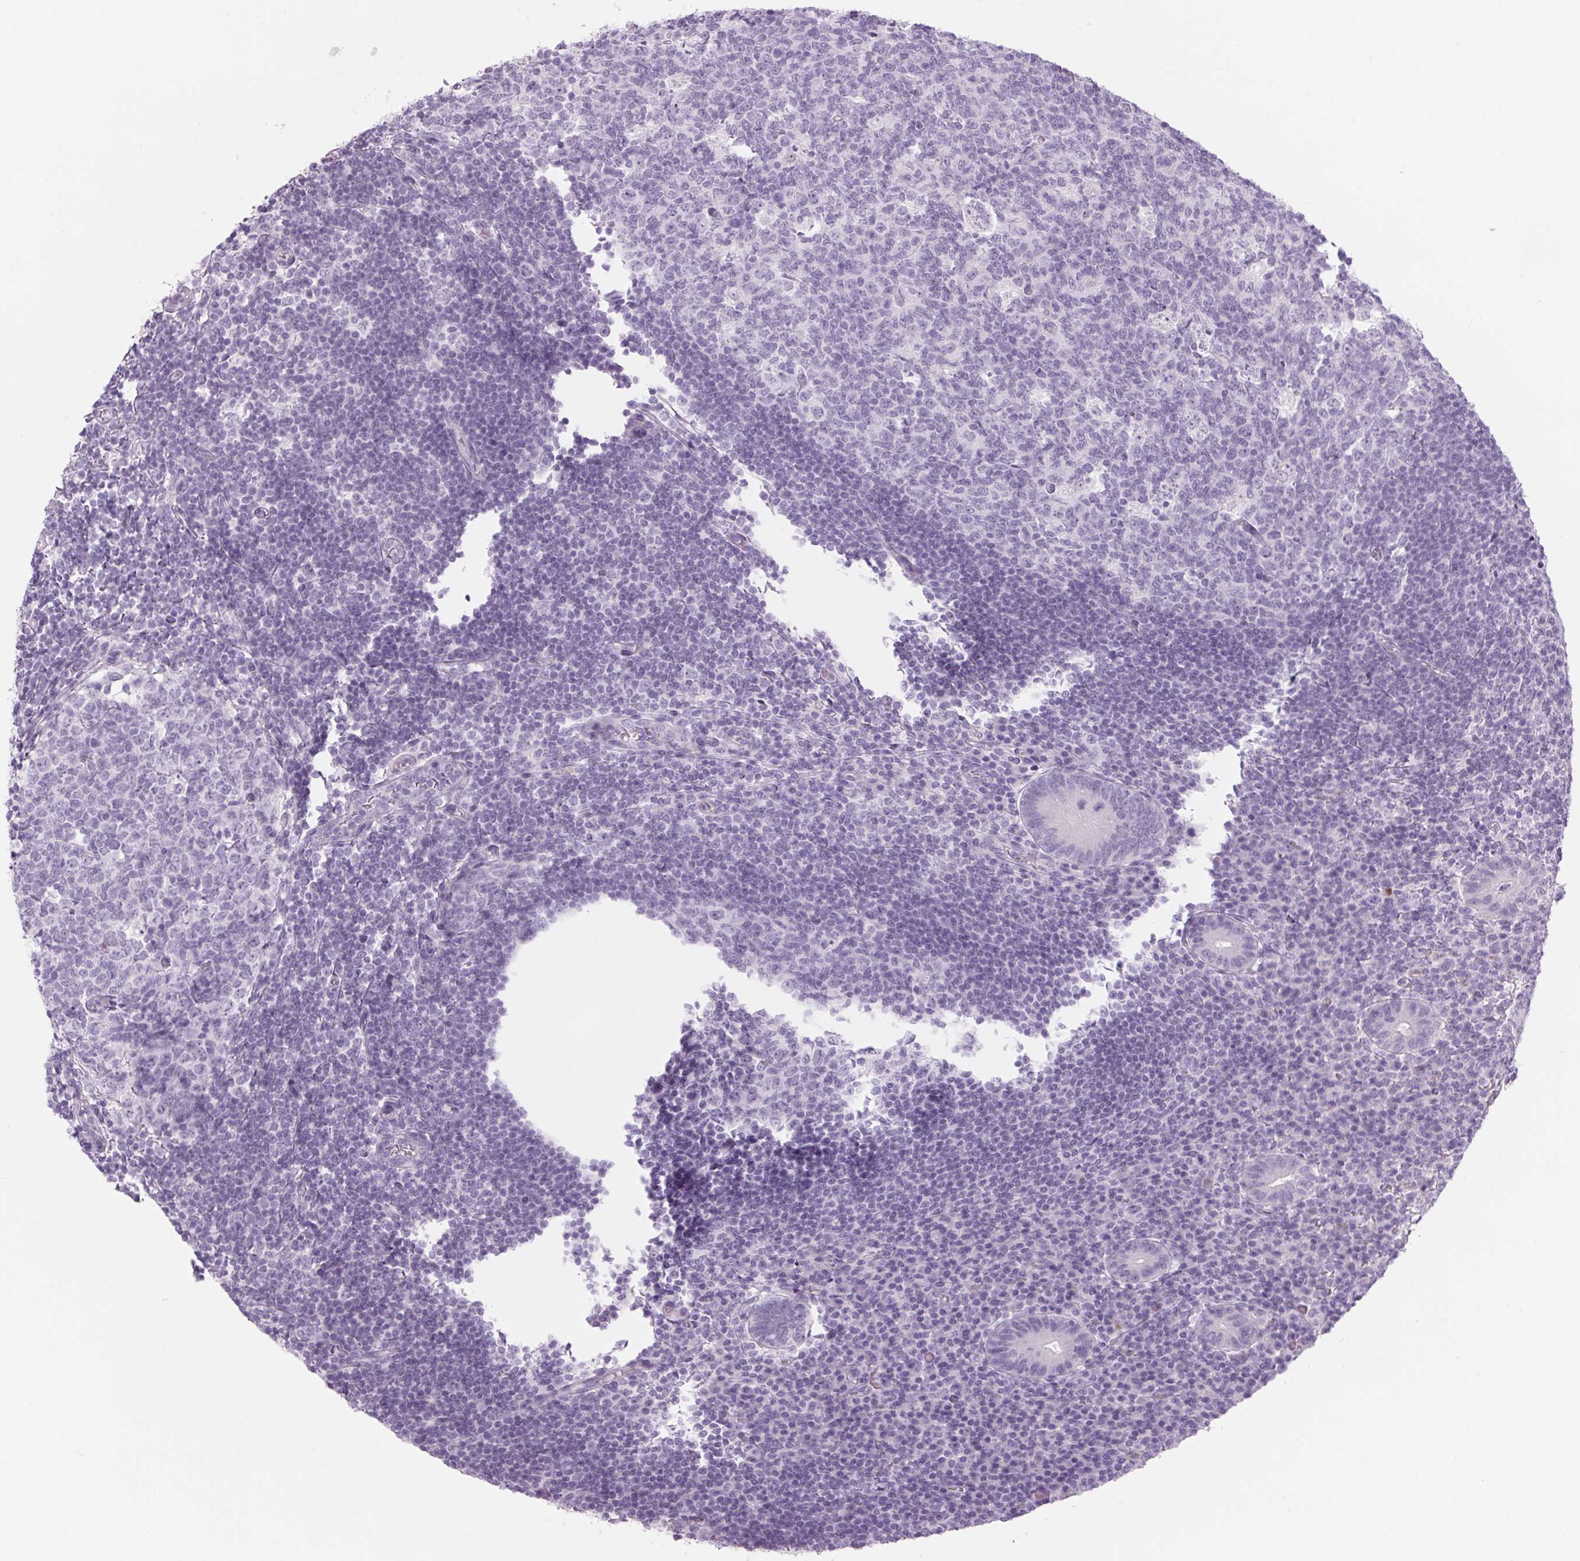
{"staining": {"intensity": "negative", "quantity": "none", "location": "none"}, "tissue": "appendix", "cell_type": "Glandular cells", "image_type": "normal", "snomed": [{"axis": "morphology", "description": "Normal tissue, NOS"}, {"axis": "topography", "description": "Appendix"}], "caption": "There is no significant positivity in glandular cells of appendix. (Immunohistochemistry, brightfield microscopy, high magnification).", "gene": "PPP1R1A", "patient": {"sex": "male", "age": 18}}